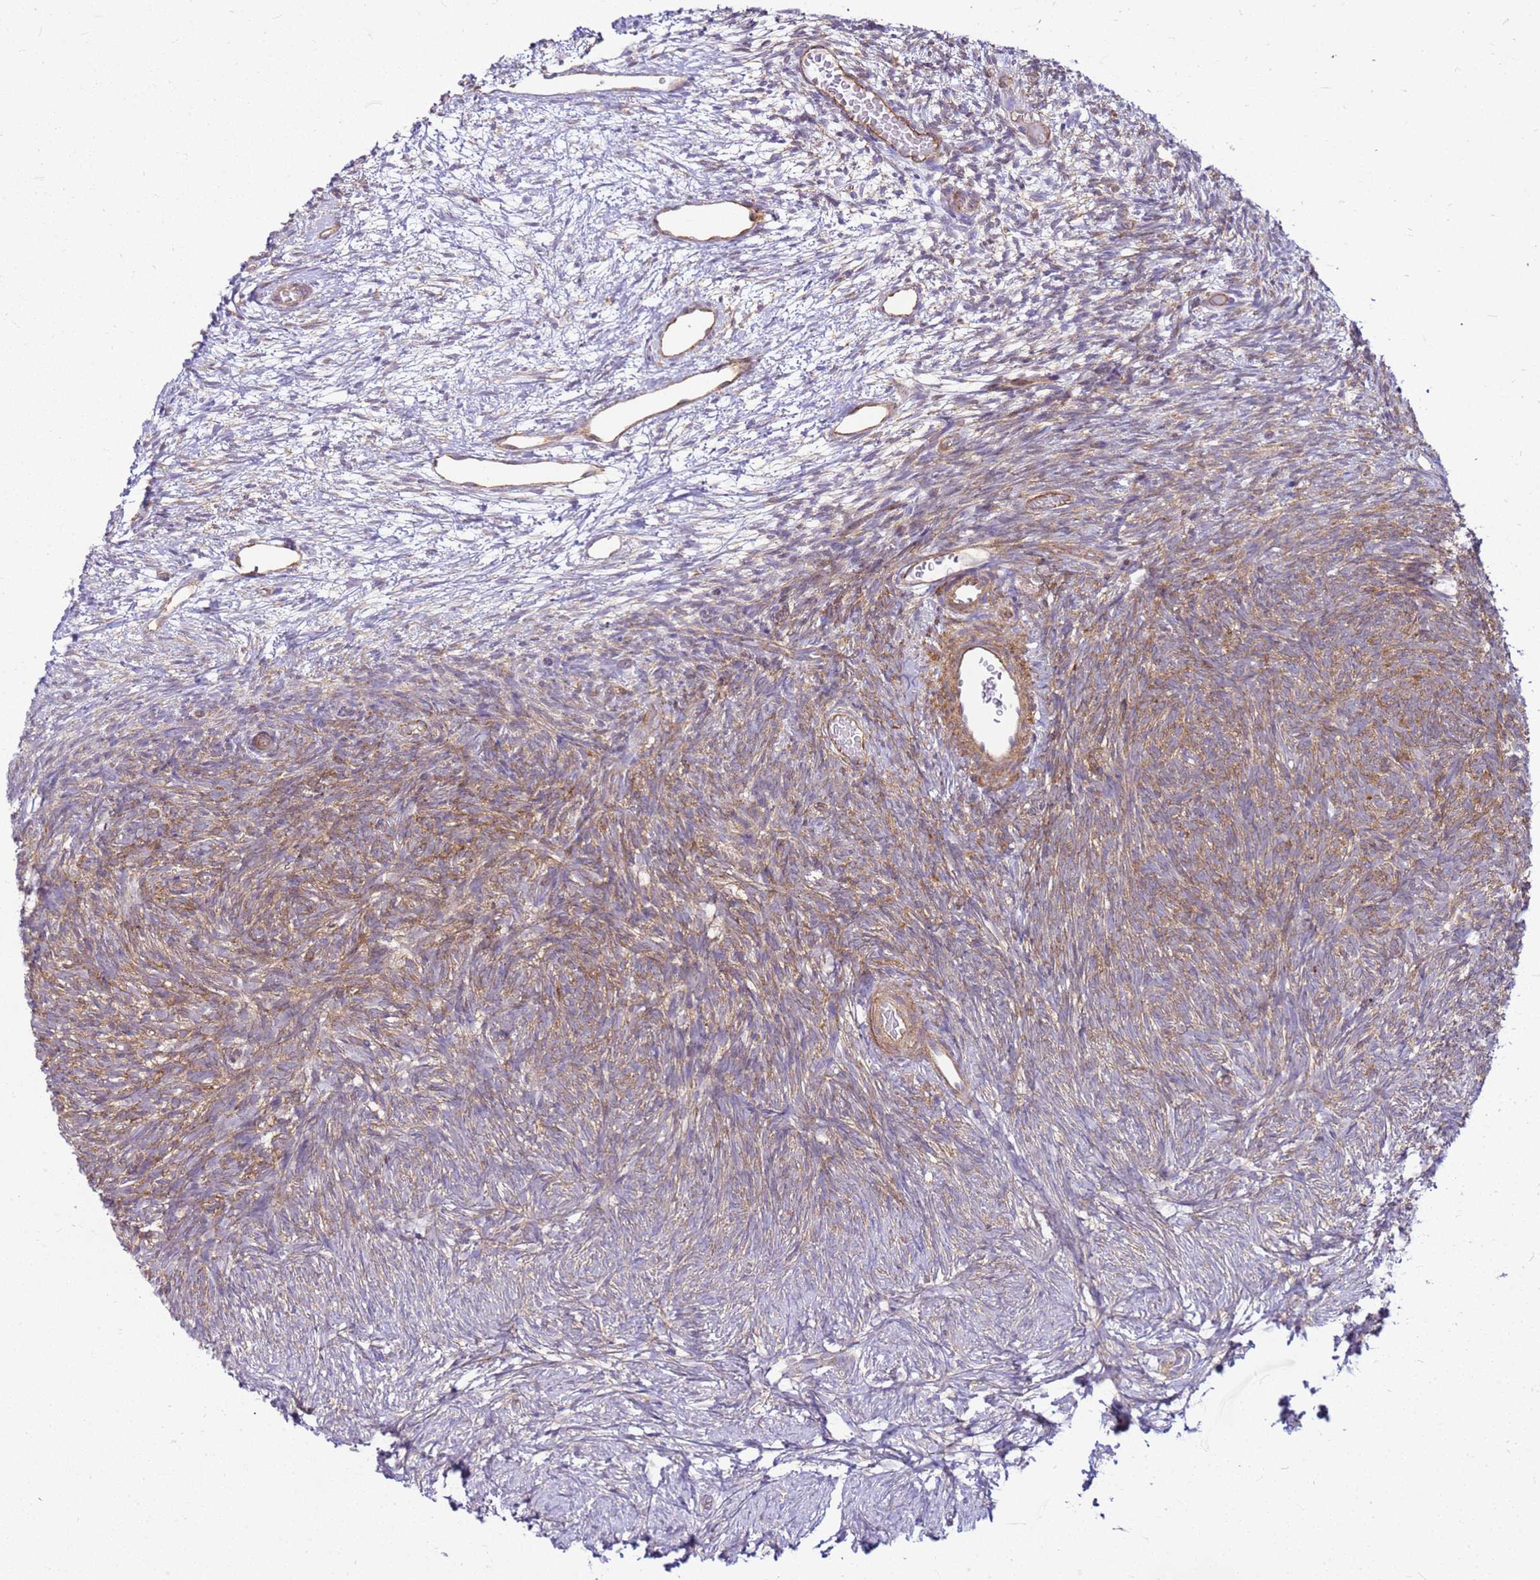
{"staining": {"intensity": "moderate", "quantity": ">75%", "location": "cytoplasmic/membranous"}, "tissue": "ovary", "cell_type": "Ovarian stroma cells", "image_type": "normal", "snomed": [{"axis": "morphology", "description": "Normal tissue, NOS"}, {"axis": "topography", "description": "Ovary"}], "caption": "Unremarkable ovary exhibits moderate cytoplasmic/membranous expression in approximately >75% of ovarian stroma cells.", "gene": "HSPB1", "patient": {"sex": "female", "age": 39}}